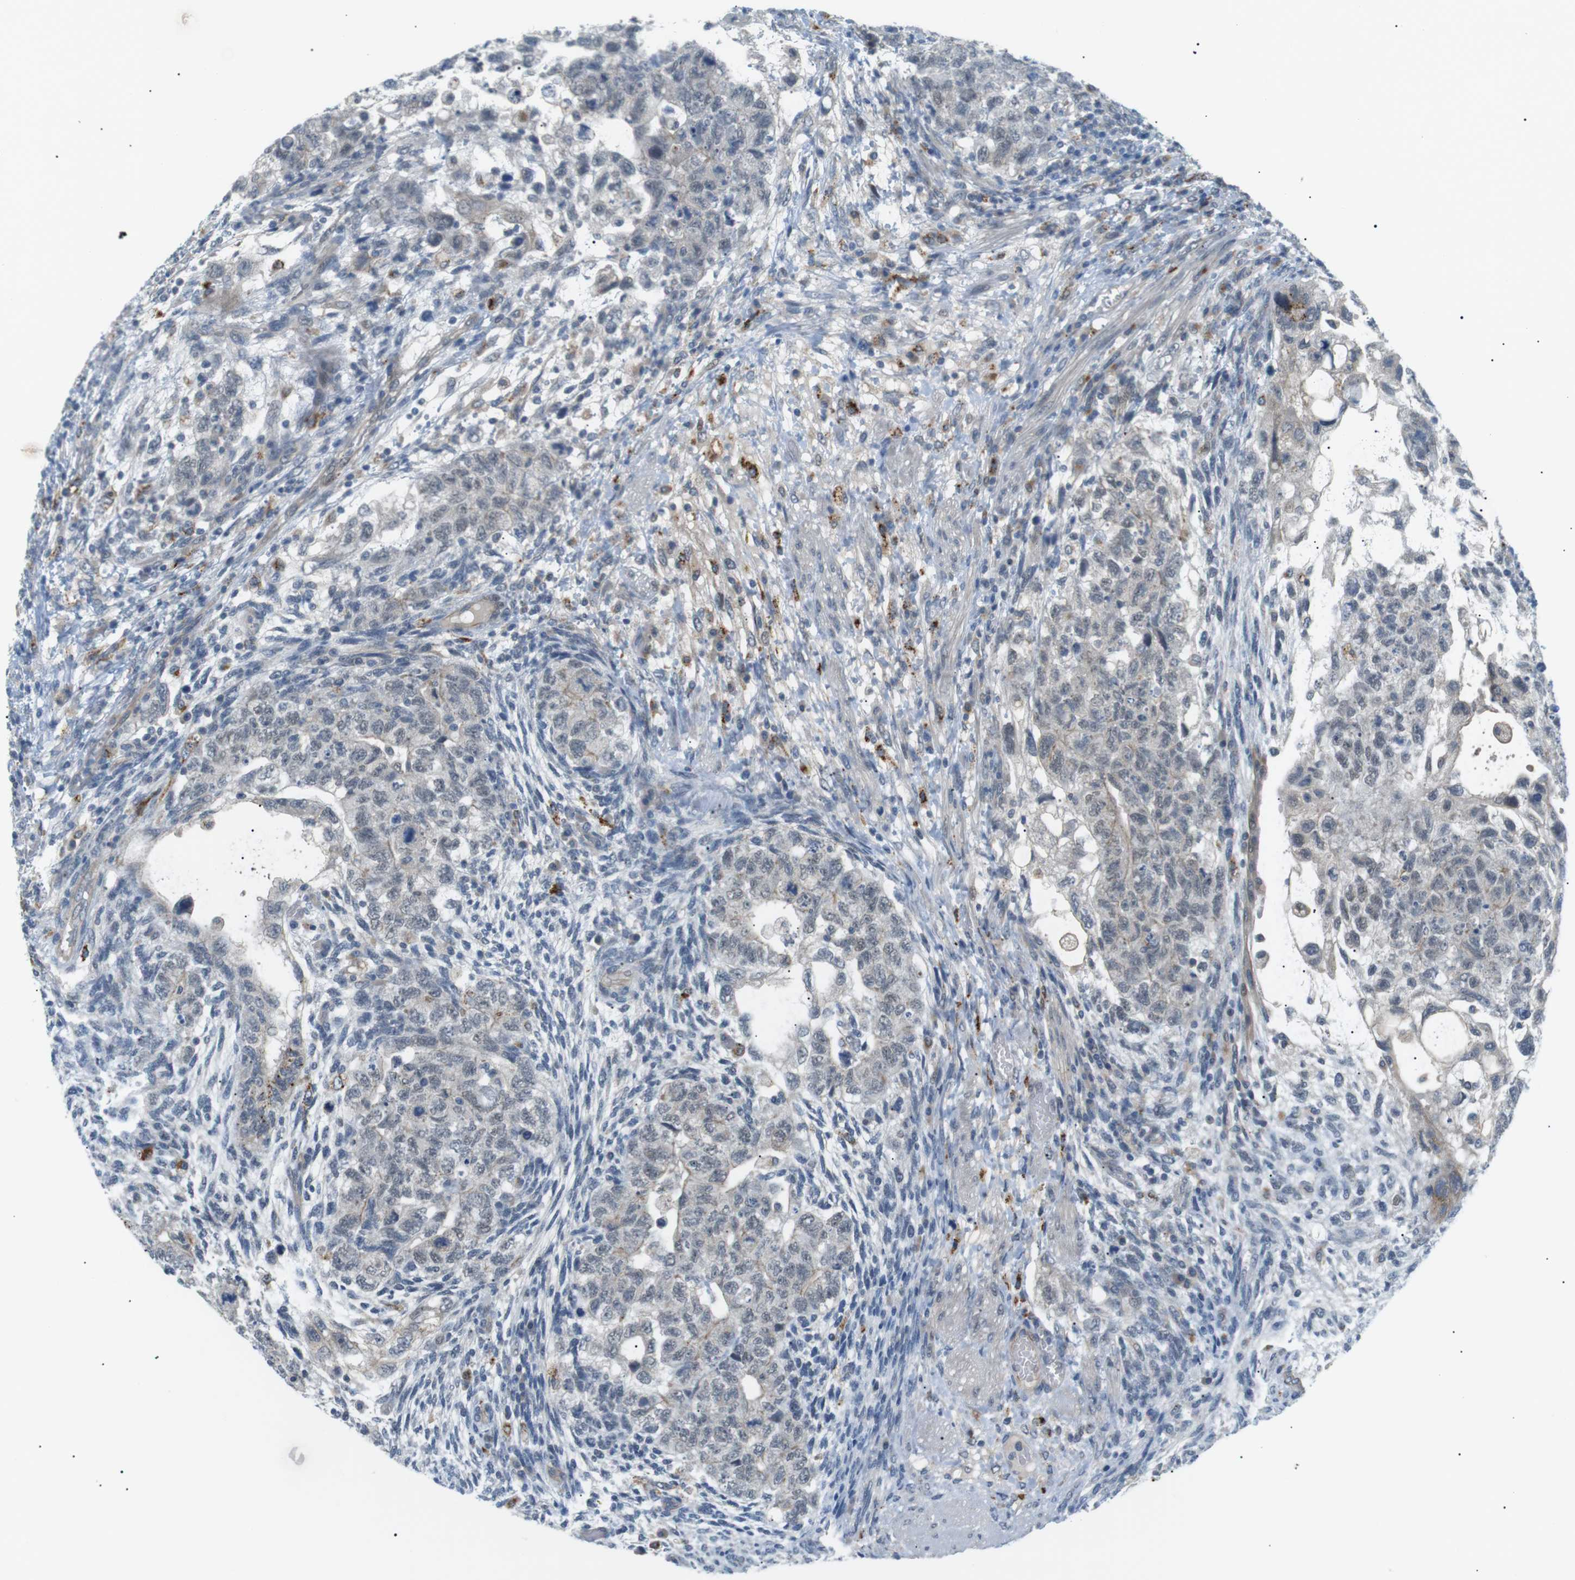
{"staining": {"intensity": "negative", "quantity": "none", "location": "none"}, "tissue": "testis cancer", "cell_type": "Tumor cells", "image_type": "cancer", "snomed": [{"axis": "morphology", "description": "Normal tissue, NOS"}, {"axis": "morphology", "description": "Carcinoma, Embryonal, NOS"}, {"axis": "topography", "description": "Testis"}], "caption": "The histopathology image exhibits no significant expression in tumor cells of embryonal carcinoma (testis).", "gene": "B4GALNT2", "patient": {"sex": "male", "age": 36}}